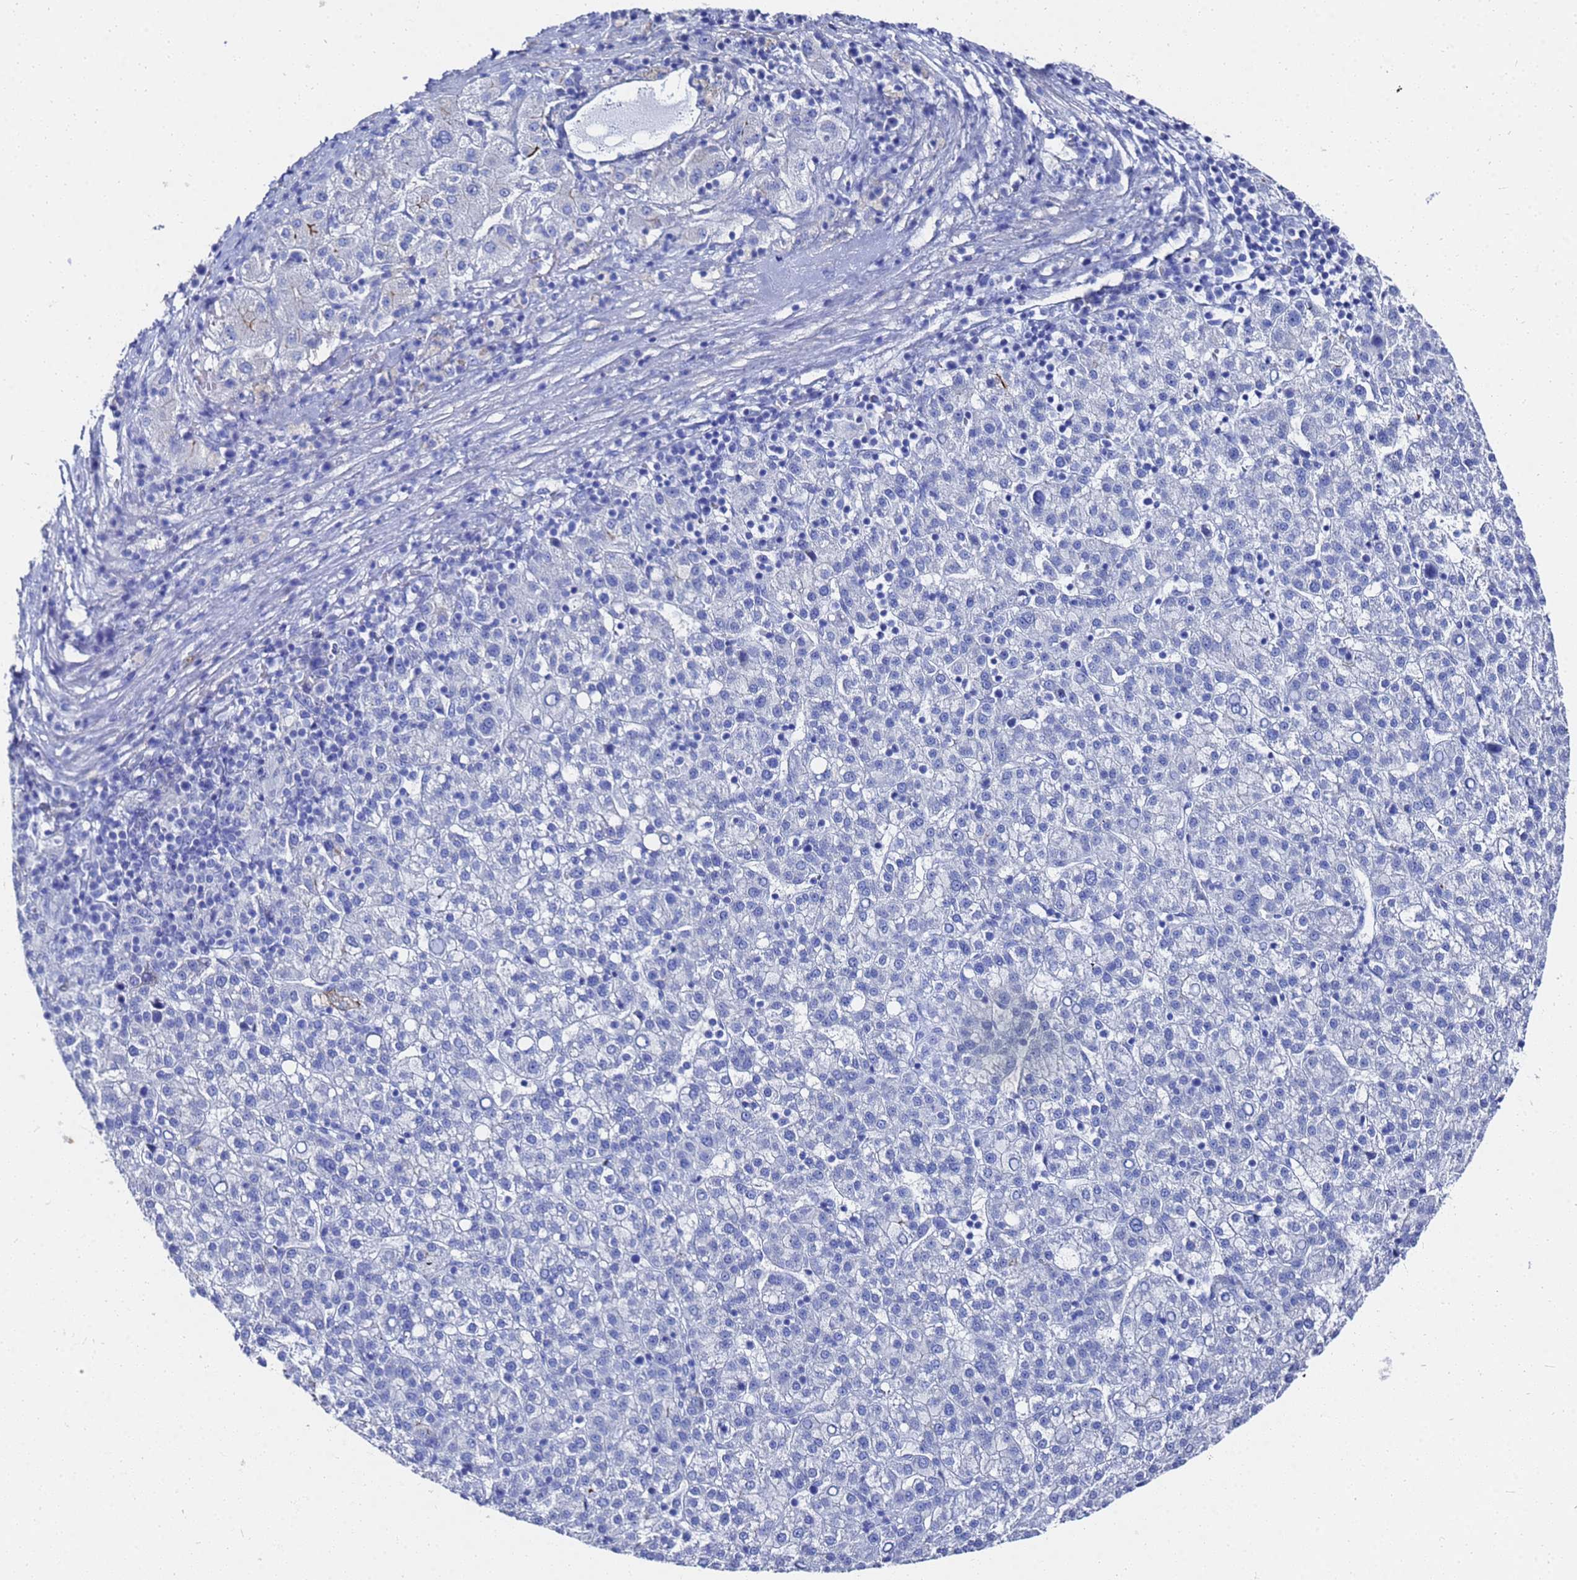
{"staining": {"intensity": "negative", "quantity": "none", "location": "none"}, "tissue": "liver cancer", "cell_type": "Tumor cells", "image_type": "cancer", "snomed": [{"axis": "morphology", "description": "Carcinoma, Hepatocellular, NOS"}, {"axis": "topography", "description": "Liver"}], "caption": "Immunohistochemistry (IHC) photomicrograph of neoplastic tissue: liver hepatocellular carcinoma stained with DAB demonstrates no significant protein staining in tumor cells.", "gene": "GGT1", "patient": {"sex": "female", "age": 58}}